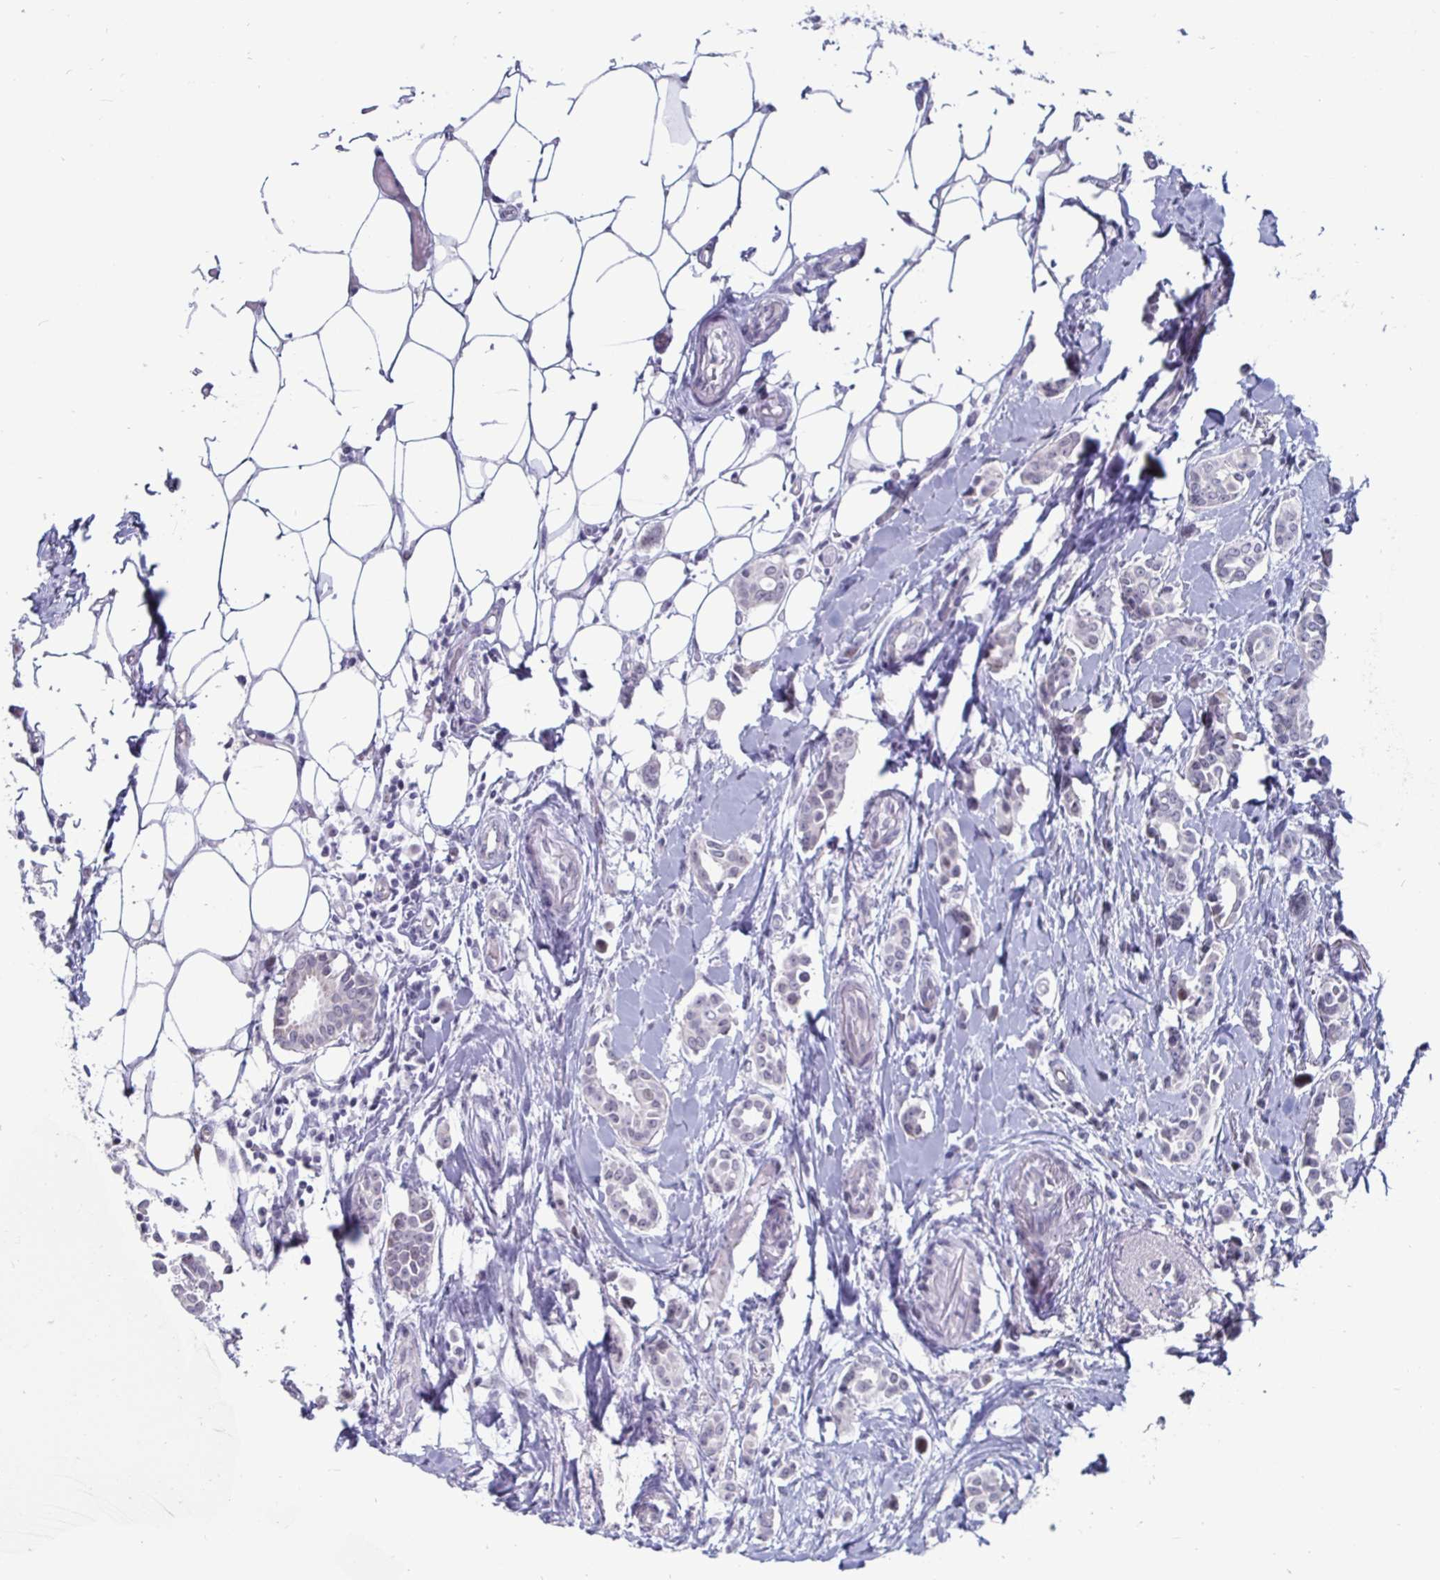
{"staining": {"intensity": "negative", "quantity": "none", "location": "none"}, "tissue": "breast cancer", "cell_type": "Tumor cells", "image_type": "cancer", "snomed": [{"axis": "morphology", "description": "Duct carcinoma"}, {"axis": "topography", "description": "Breast"}], "caption": "This image is of breast cancer (infiltrating ductal carcinoma) stained with immunohistochemistry (IHC) to label a protein in brown with the nuclei are counter-stained blue. There is no expression in tumor cells. The staining was performed using DAB to visualize the protein expression in brown, while the nuclei were stained in blue with hematoxylin (Magnification: 20x).", "gene": "OOSP2", "patient": {"sex": "female", "age": 64}}